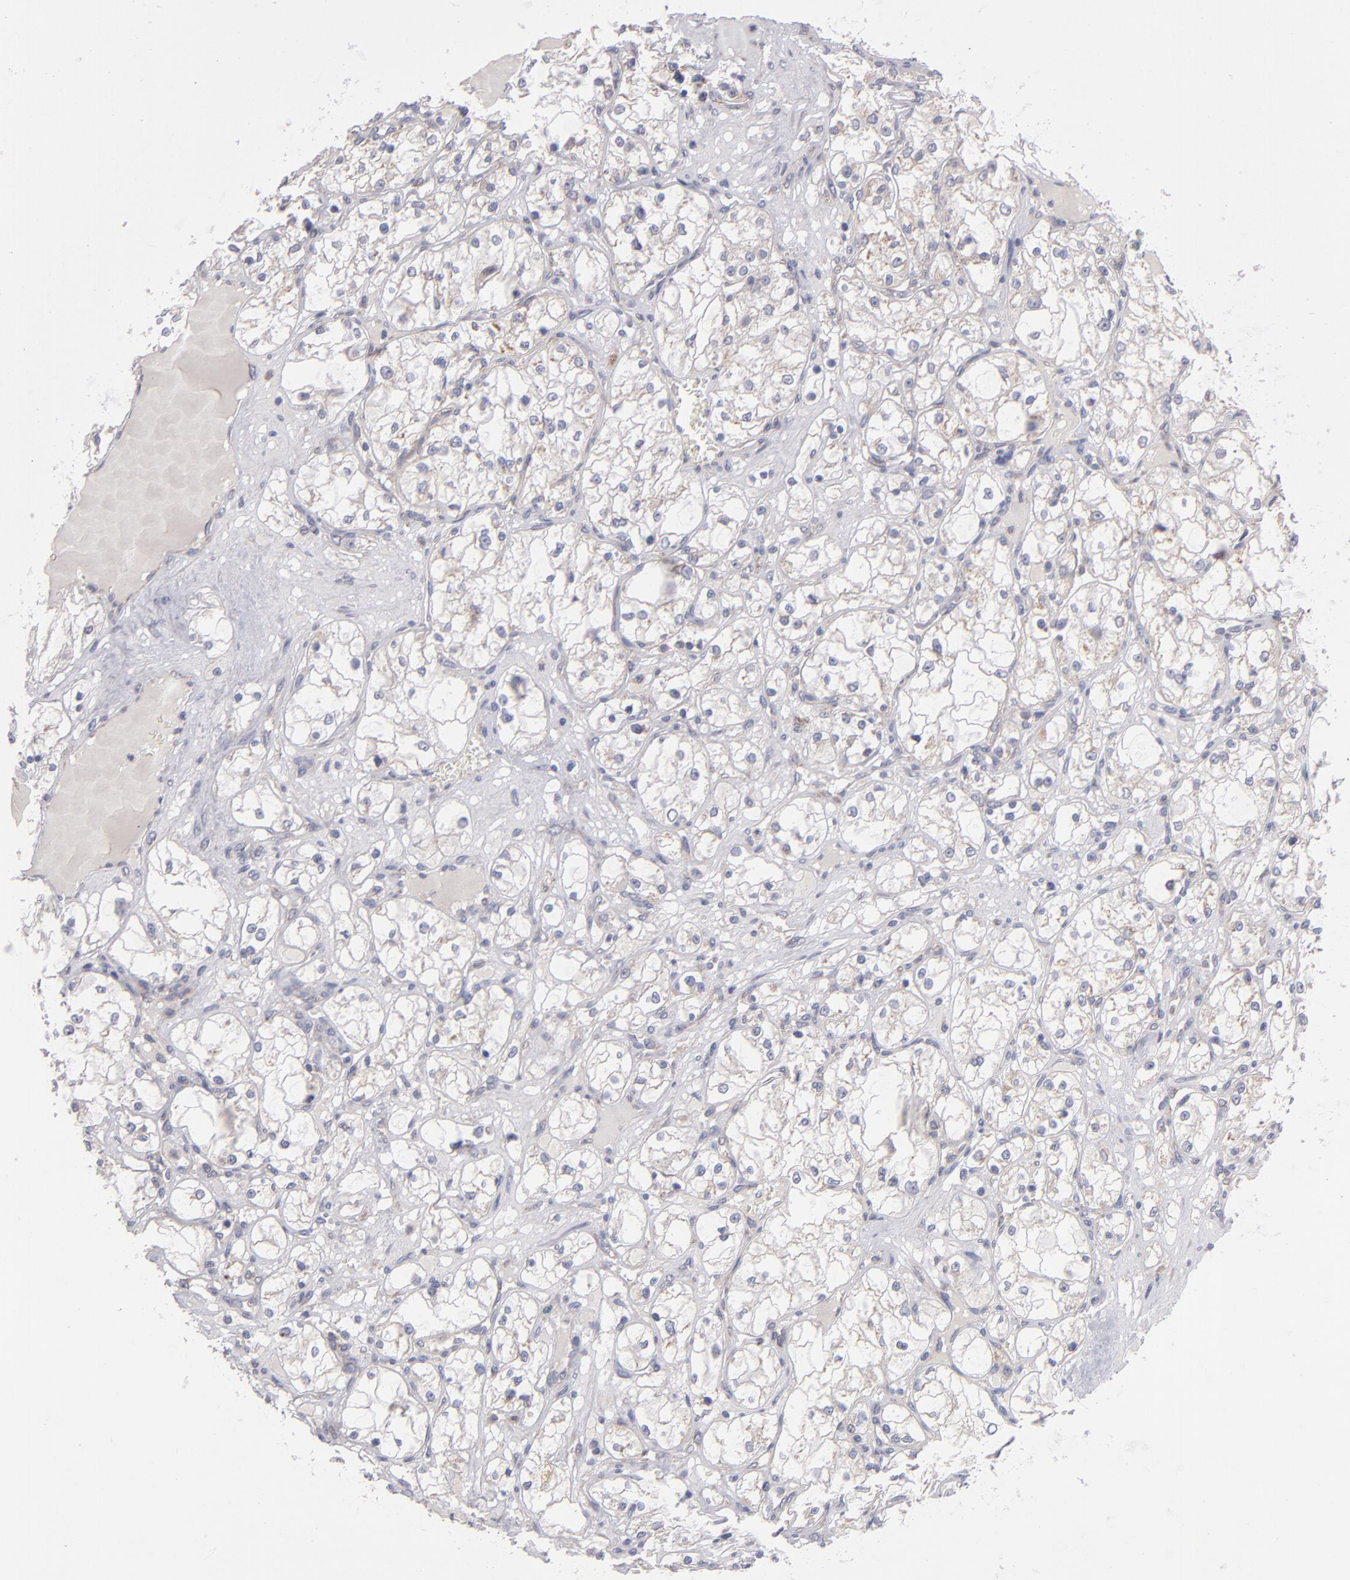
{"staining": {"intensity": "weak", "quantity": "<25%", "location": "cytoplasmic/membranous"}, "tissue": "renal cancer", "cell_type": "Tumor cells", "image_type": "cancer", "snomed": [{"axis": "morphology", "description": "Adenocarcinoma, NOS"}, {"axis": "topography", "description": "Kidney"}], "caption": "The micrograph displays no significant expression in tumor cells of renal cancer. Brightfield microscopy of immunohistochemistry (IHC) stained with DAB (3,3'-diaminobenzidine) (brown) and hematoxylin (blue), captured at high magnification.", "gene": "HCCS", "patient": {"sex": "male", "age": 61}}